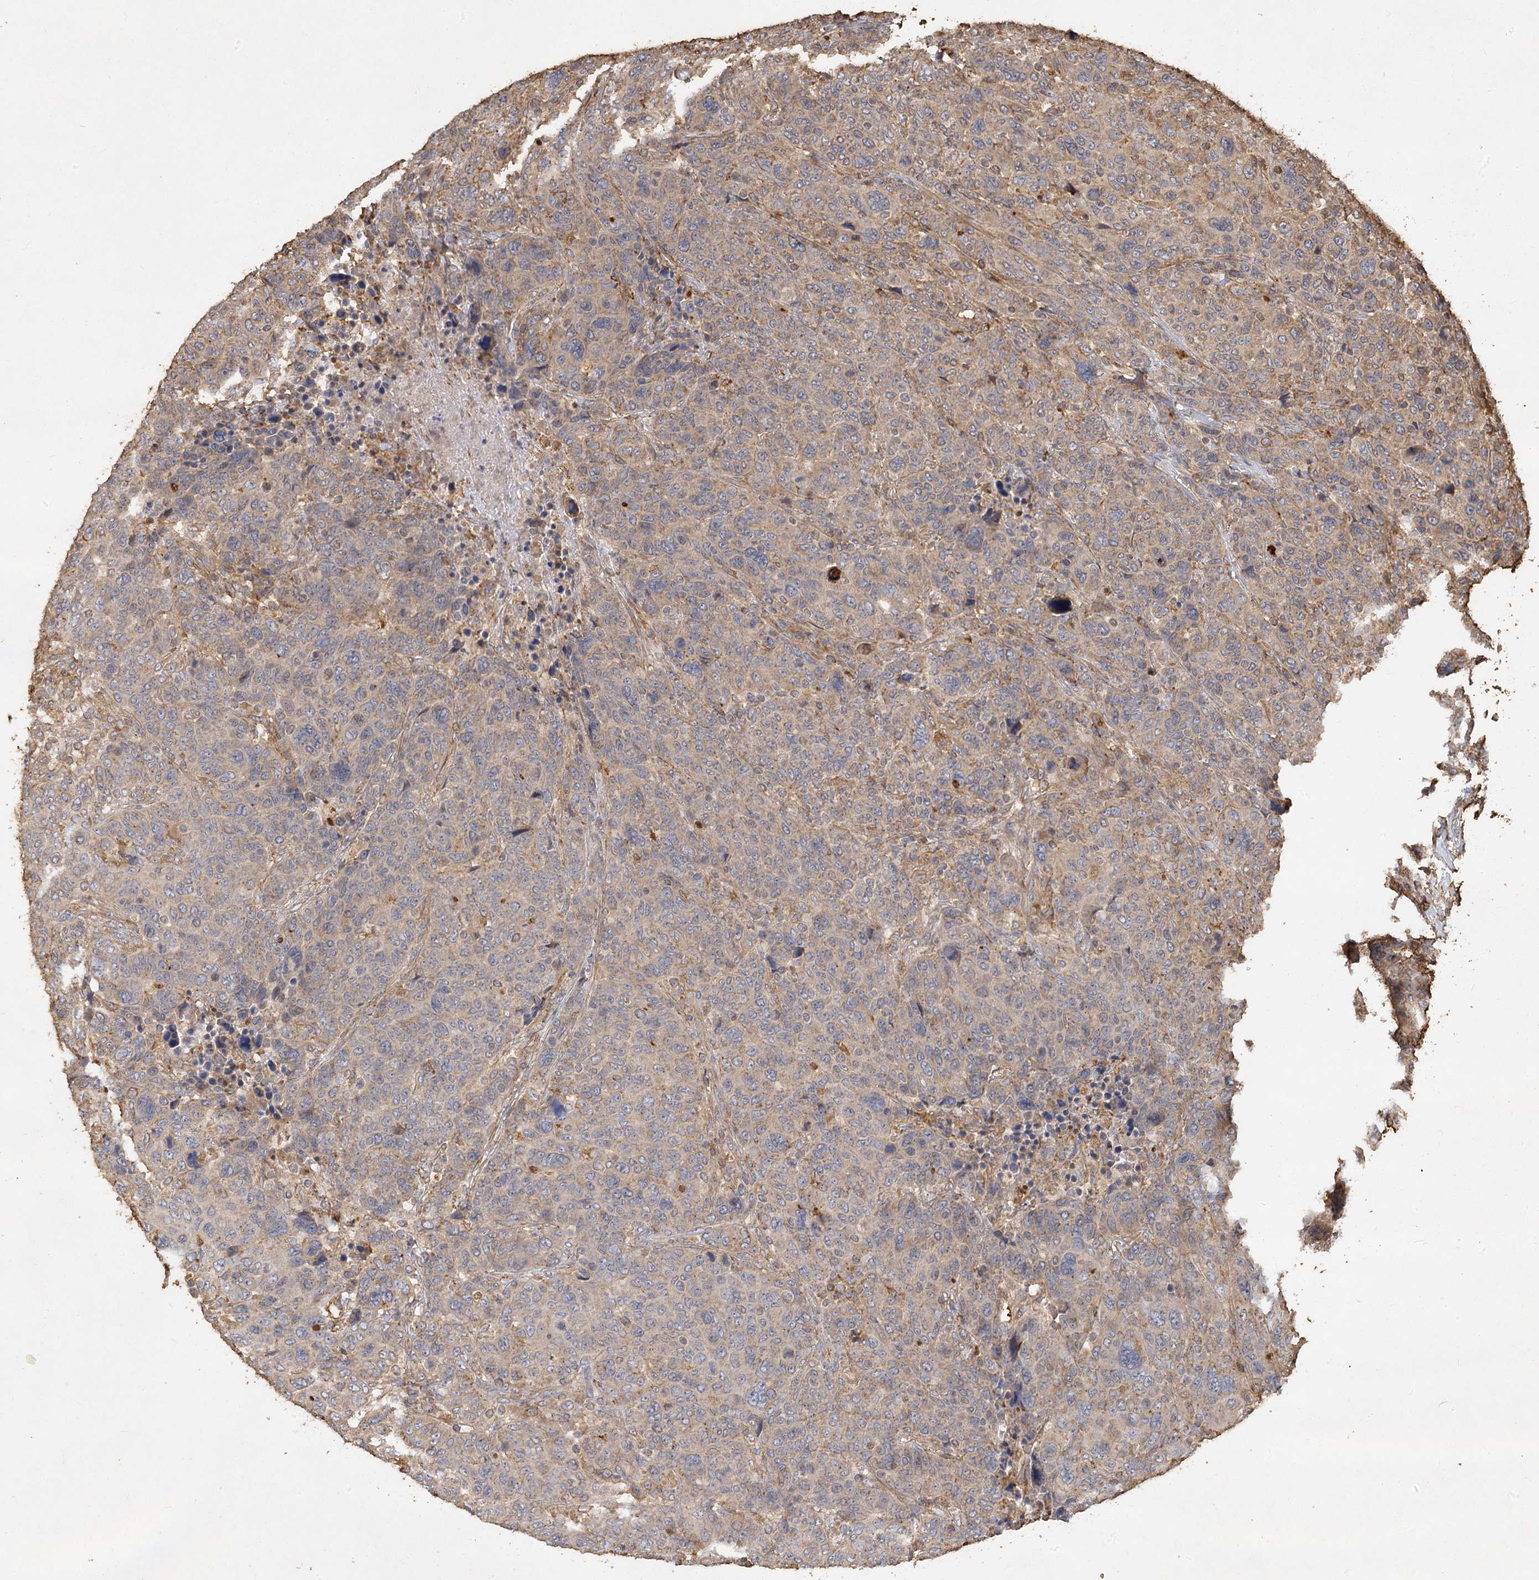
{"staining": {"intensity": "moderate", "quantity": "25%-75%", "location": "cytoplasmic/membranous"}, "tissue": "breast cancer", "cell_type": "Tumor cells", "image_type": "cancer", "snomed": [{"axis": "morphology", "description": "Duct carcinoma"}, {"axis": "topography", "description": "Breast"}], "caption": "Brown immunohistochemical staining in infiltrating ductal carcinoma (breast) demonstrates moderate cytoplasmic/membranous positivity in approximately 25%-75% of tumor cells.", "gene": "PIK3C2A", "patient": {"sex": "female", "age": 37}}